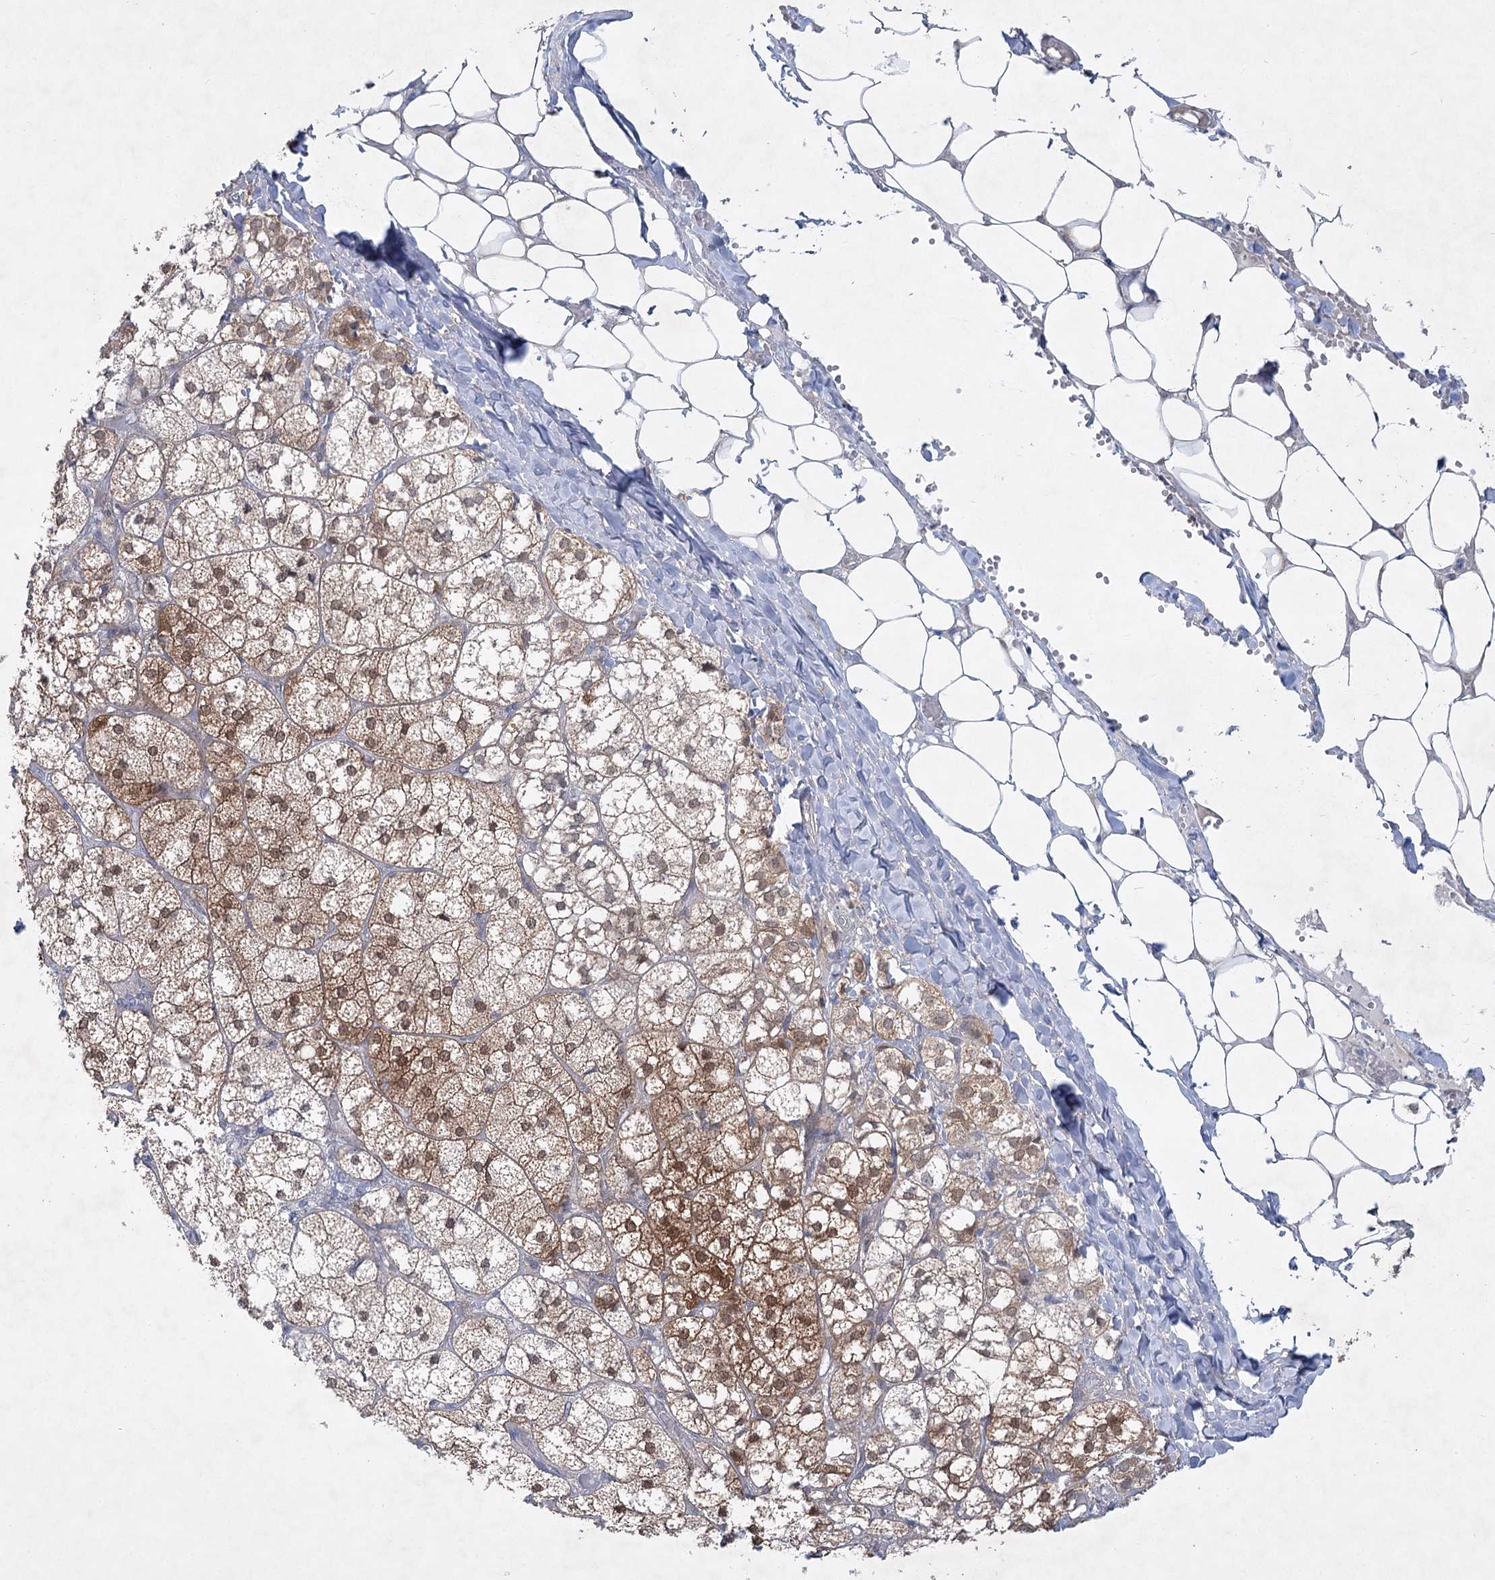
{"staining": {"intensity": "strong", "quantity": ">75%", "location": "cytoplasmic/membranous,nuclear"}, "tissue": "adrenal gland", "cell_type": "Glandular cells", "image_type": "normal", "snomed": [{"axis": "morphology", "description": "Normal tissue, NOS"}, {"axis": "topography", "description": "Adrenal gland"}], "caption": "About >75% of glandular cells in normal adrenal gland demonstrate strong cytoplasmic/membranous,nuclear protein expression as visualized by brown immunohistochemical staining.", "gene": "AAMDC", "patient": {"sex": "female", "age": 61}}